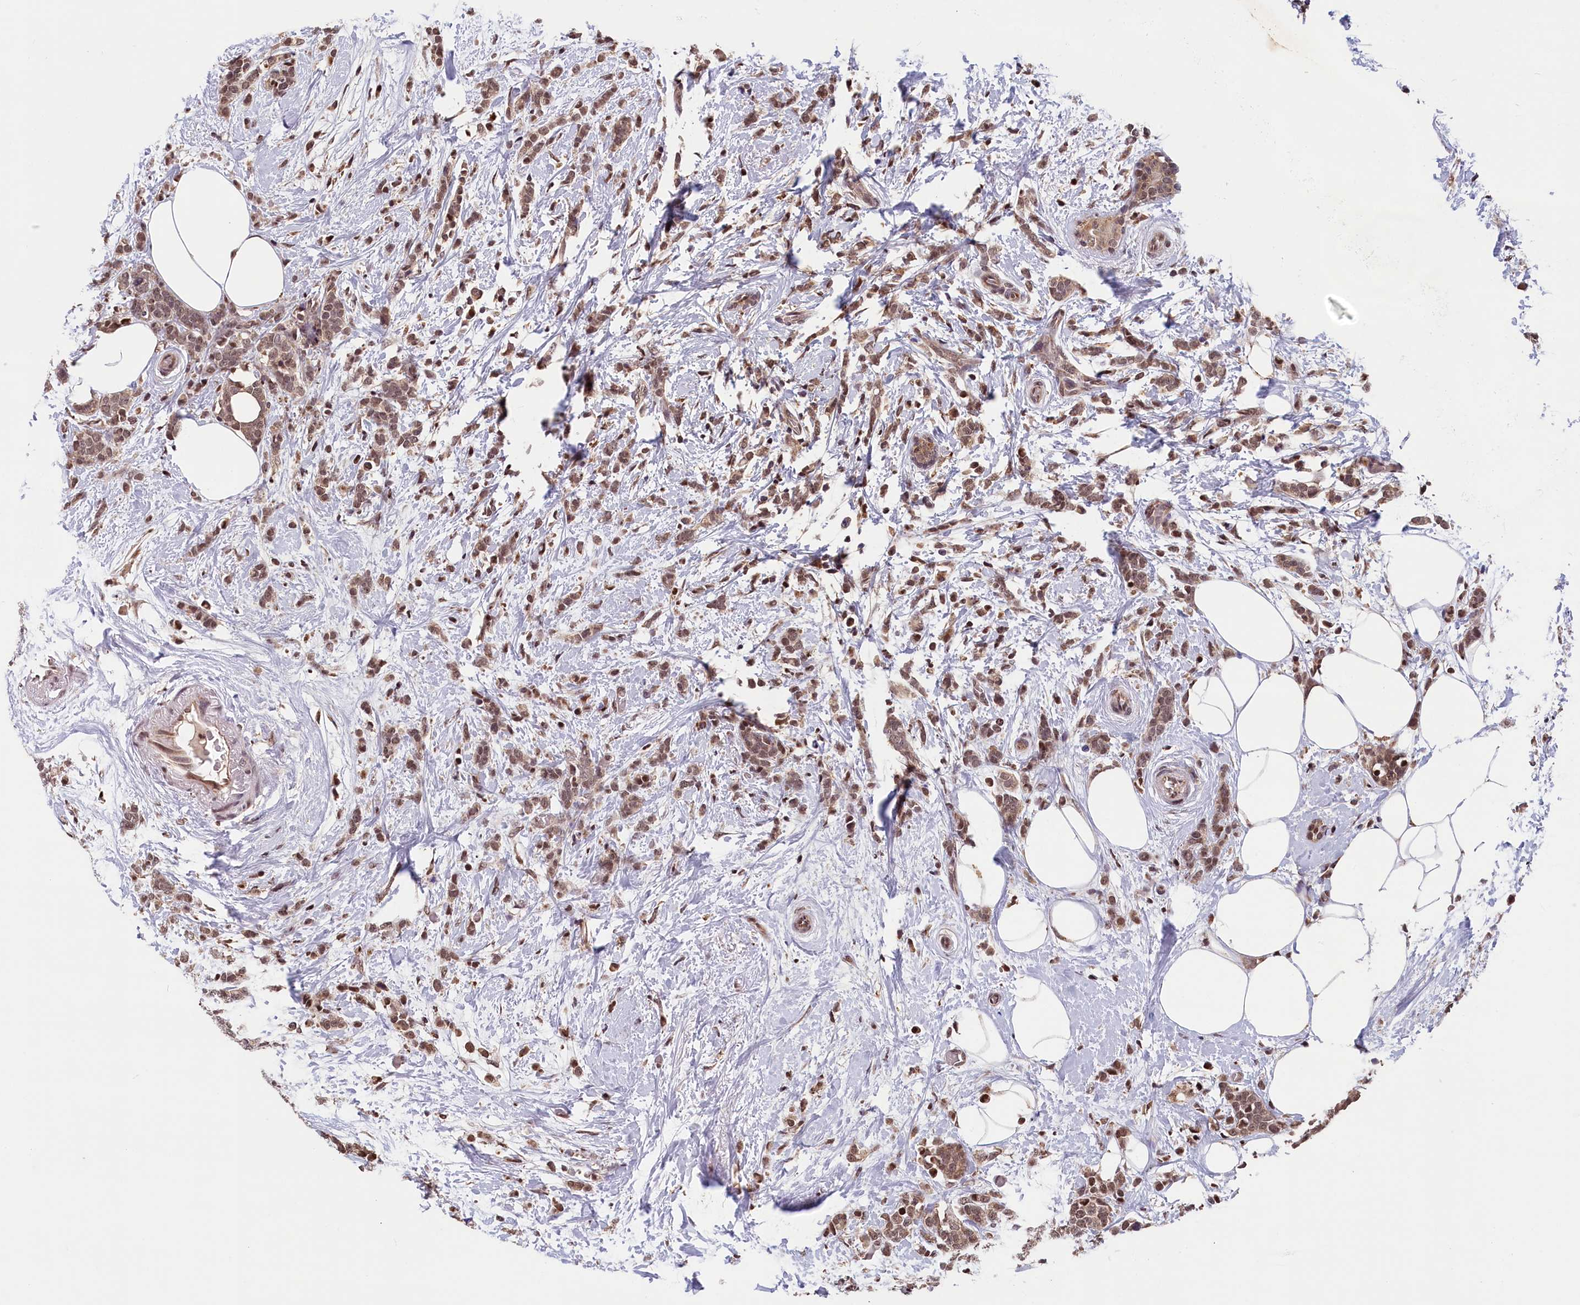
{"staining": {"intensity": "moderate", "quantity": ">75%", "location": "nuclear"}, "tissue": "breast cancer", "cell_type": "Tumor cells", "image_type": "cancer", "snomed": [{"axis": "morphology", "description": "Lobular carcinoma"}, {"axis": "topography", "description": "Breast"}], "caption": "Tumor cells reveal medium levels of moderate nuclear expression in approximately >75% of cells in breast cancer (lobular carcinoma).", "gene": "KCNK6", "patient": {"sex": "female", "age": 58}}